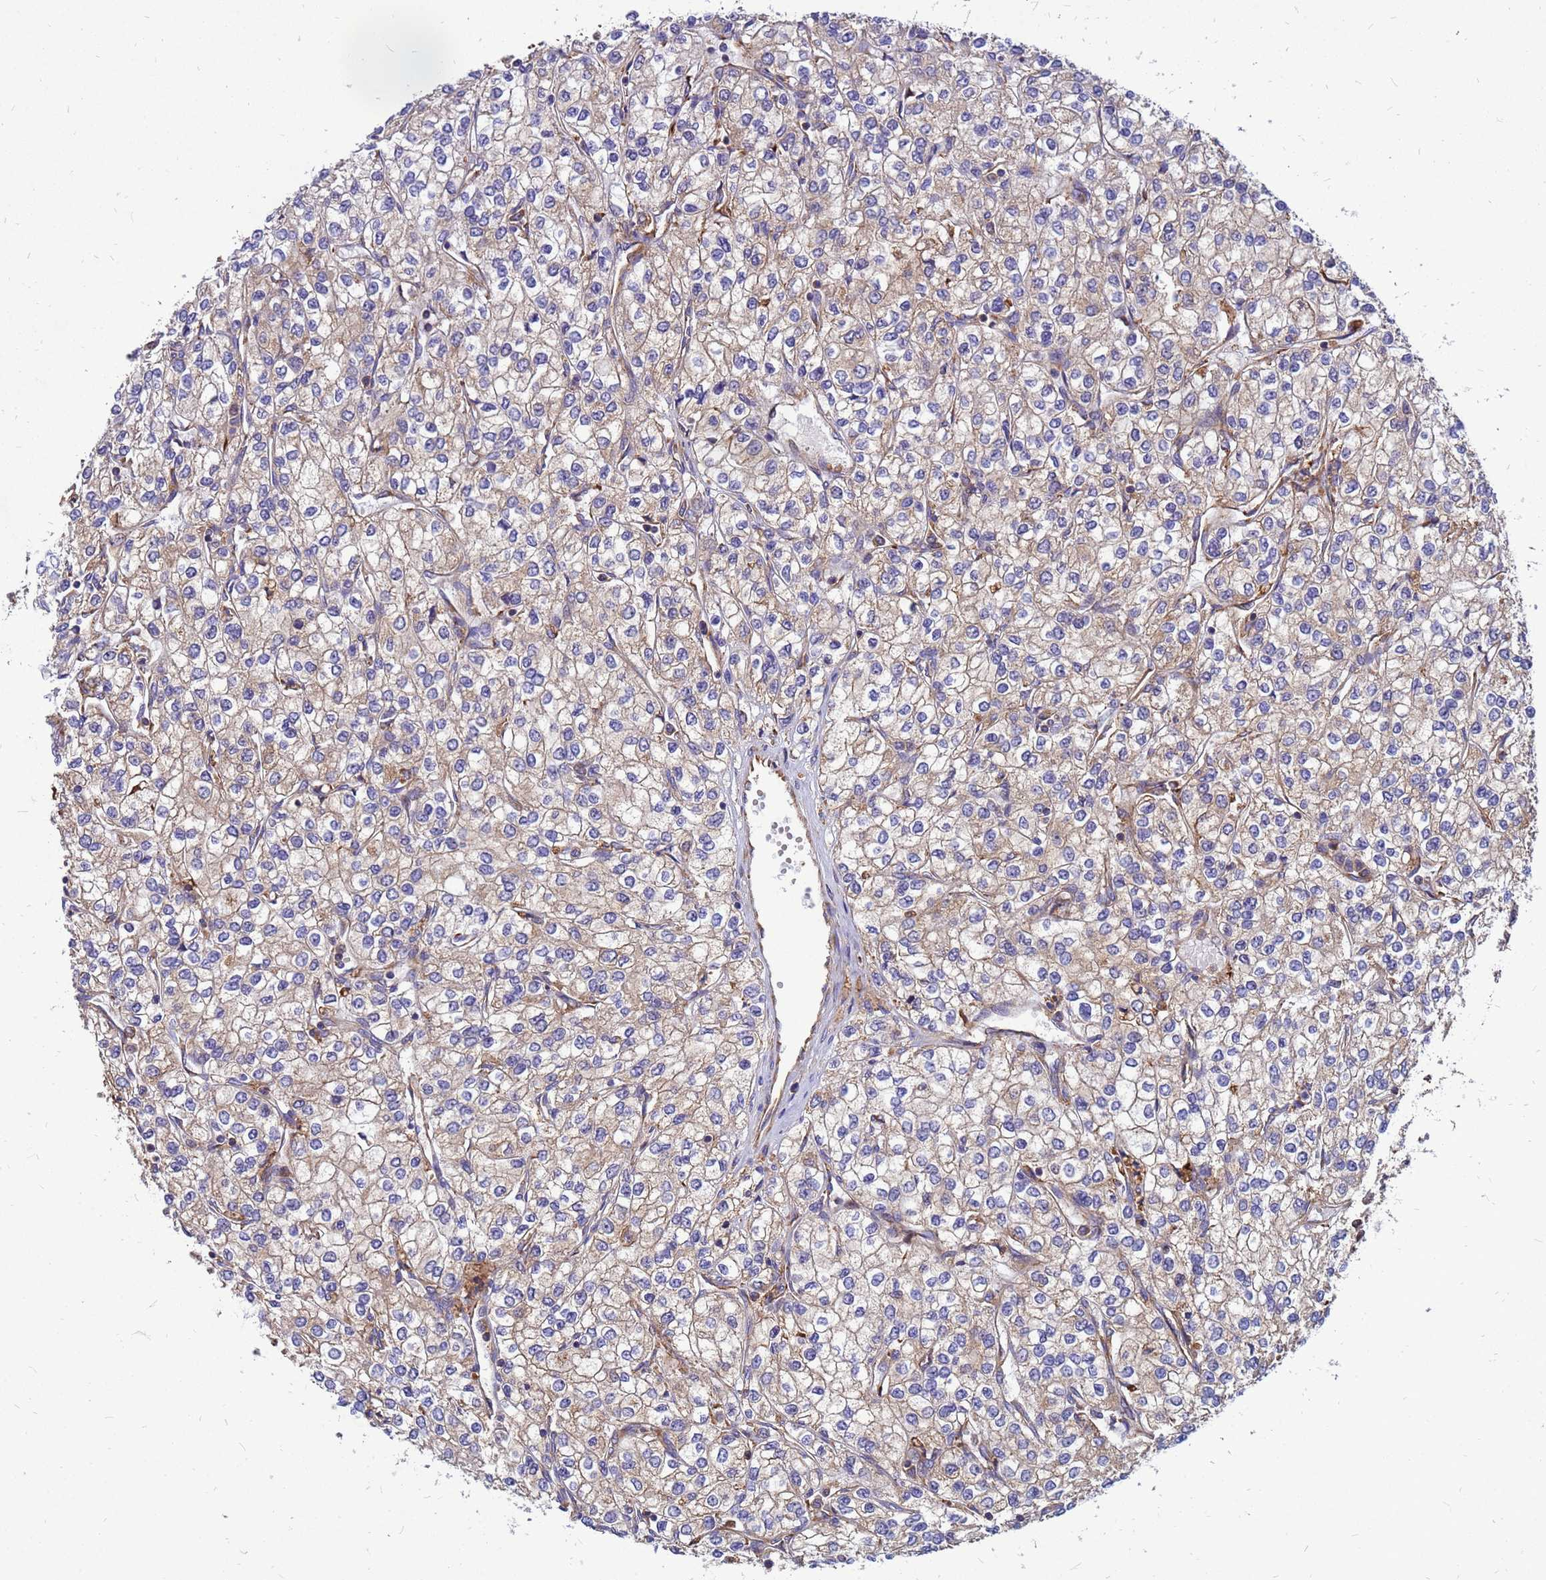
{"staining": {"intensity": "weak", "quantity": ">75%", "location": "cytoplasmic/membranous"}, "tissue": "renal cancer", "cell_type": "Tumor cells", "image_type": "cancer", "snomed": [{"axis": "morphology", "description": "Adenocarcinoma, NOS"}, {"axis": "topography", "description": "Kidney"}], "caption": "Immunohistochemical staining of human renal cancer (adenocarcinoma) shows low levels of weak cytoplasmic/membranous expression in about >75% of tumor cells.", "gene": "RPL8", "patient": {"sex": "male", "age": 80}}